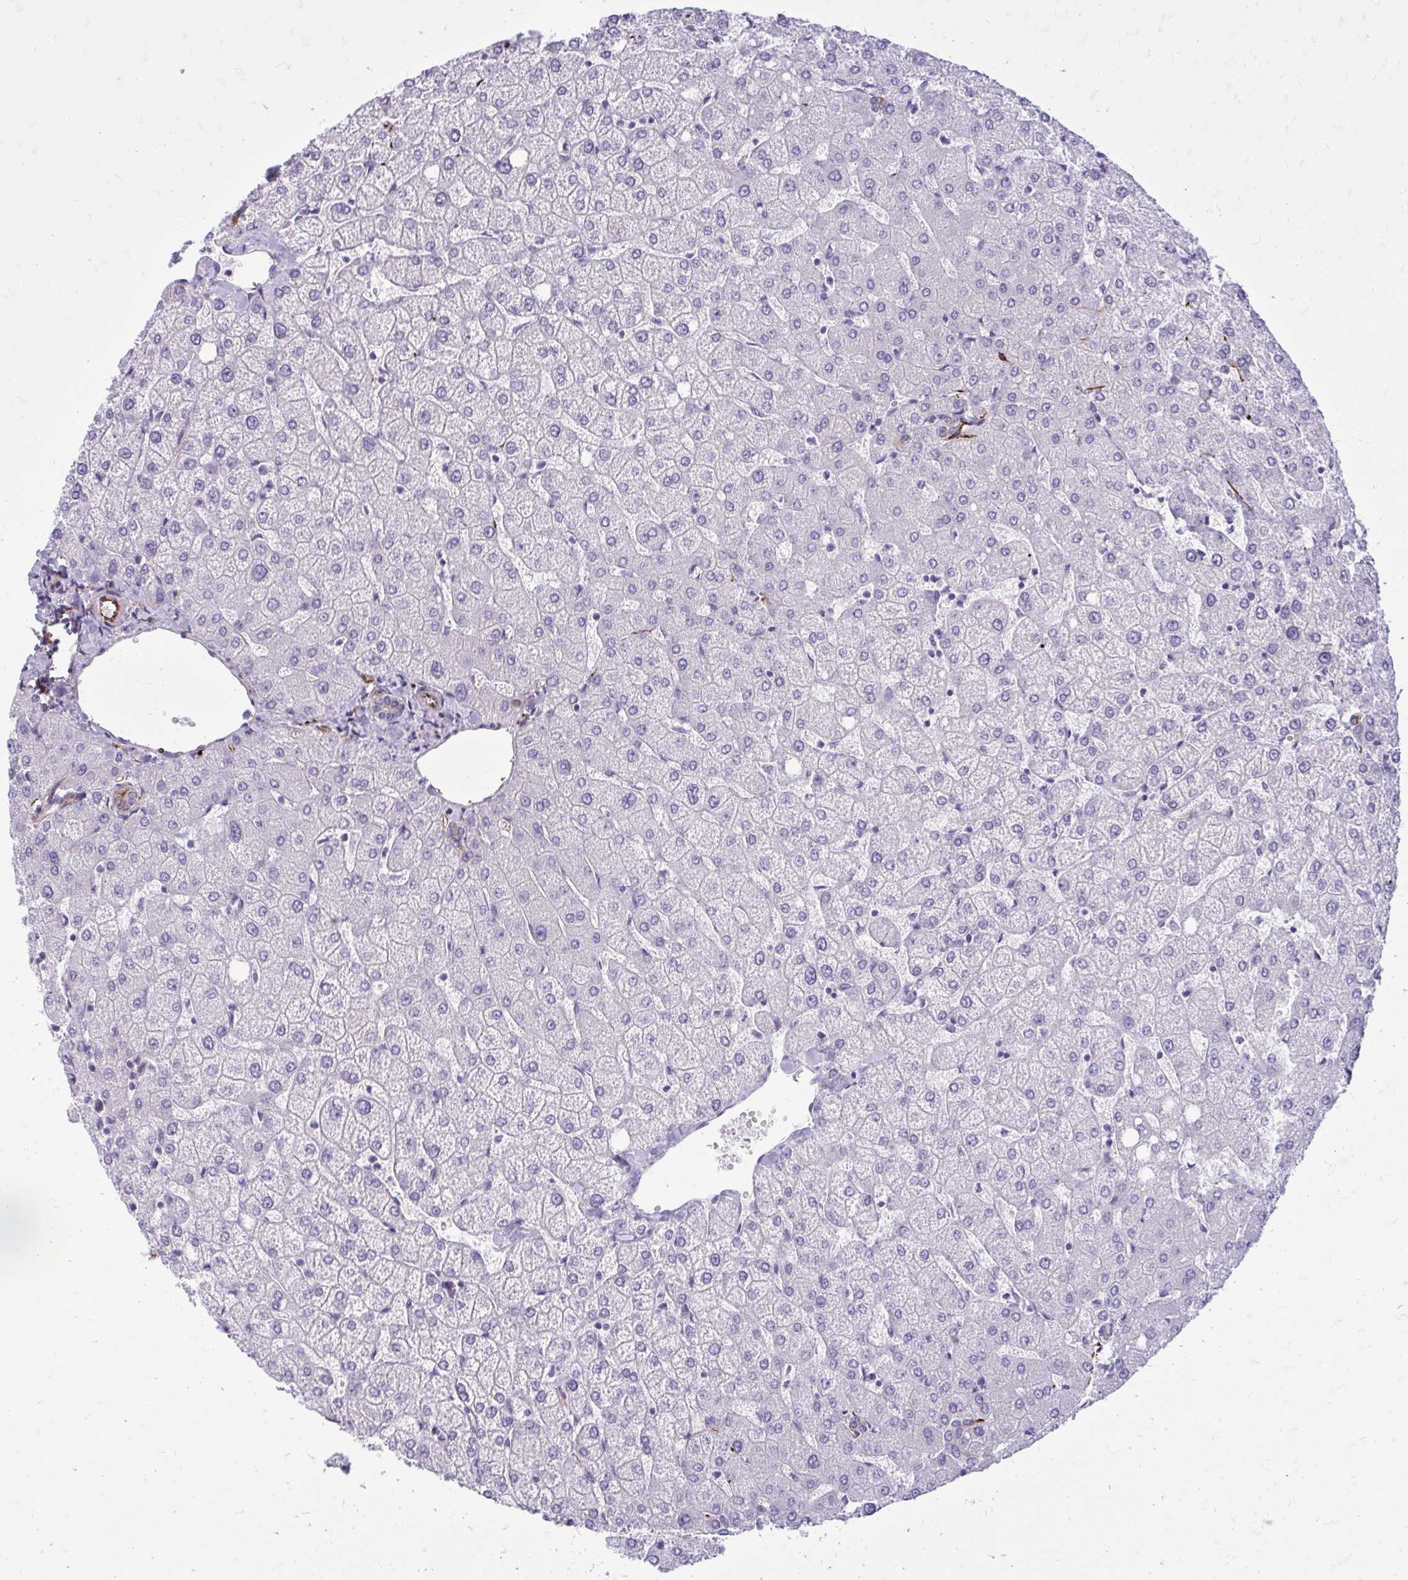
{"staining": {"intensity": "negative", "quantity": "none", "location": "none"}, "tissue": "liver", "cell_type": "Cholangiocytes", "image_type": "normal", "snomed": [{"axis": "morphology", "description": "Normal tissue, NOS"}, {"axis": "topography", "description": "Liver"}], "caption": "Protein analysis of unremarkable liver shows no significant staining in cholangiocytes. The staining was performed using DAB (3,3'-diaminobenzidine) to visualize the protein expression in brown, while the nuclei were stained in blue with hematoxylin (Magnification: 20x).", "gene": "BEND5", "patient": {"sex": "female", "age": 54}}